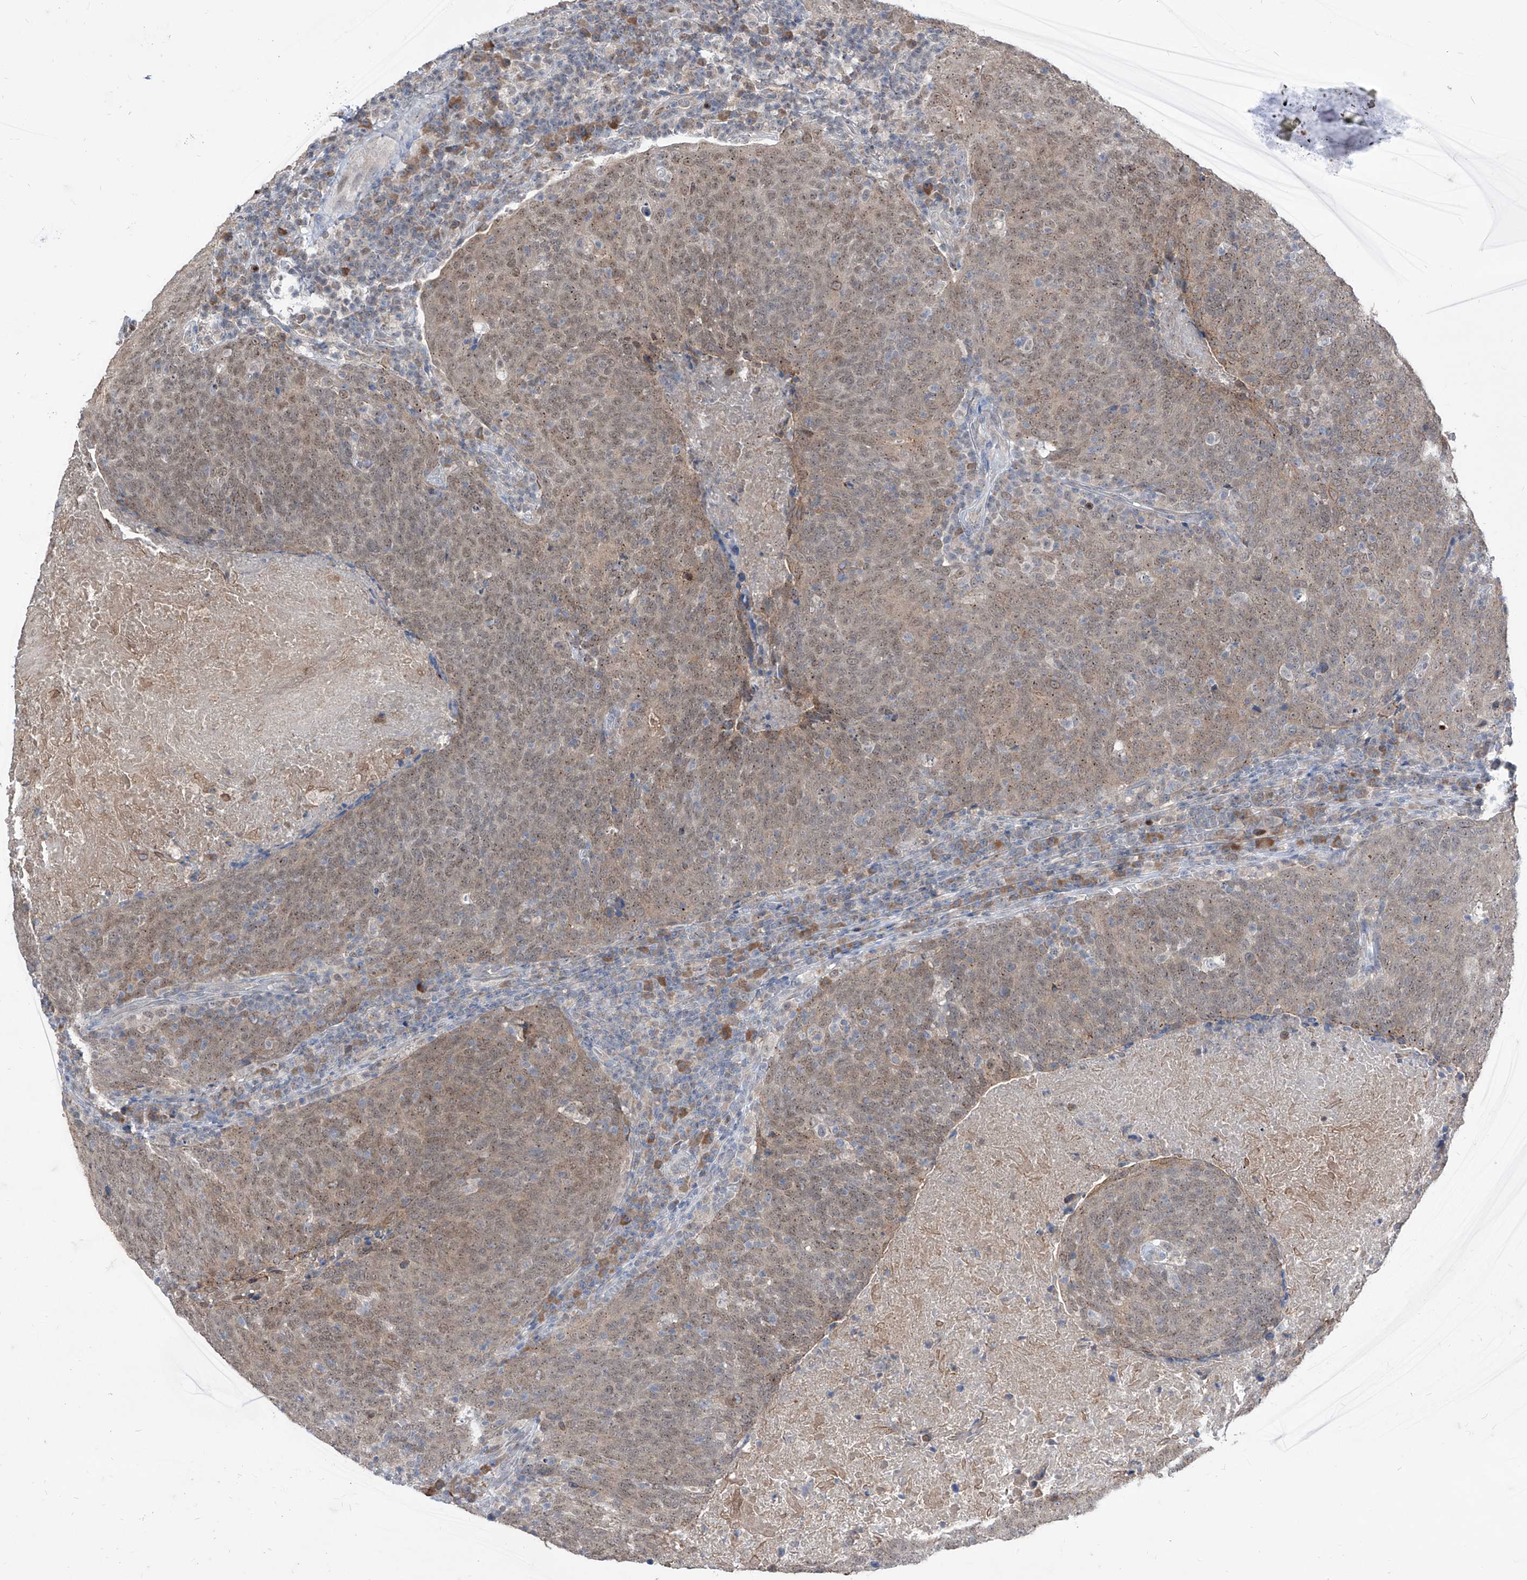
{"staining": {"intensity": "weak", "quantity": ">75%", "location": "cytoplasmic/membranous,nuclear"}, "tissue": "head and neck cancer", "cell_type": "Tumor cells", "image_type": "cancer", "snomed": [{"axis": "morphology", "description": "Squamous cell carcinoma, NOS"}, {"axis": "morphology", "description": "Squamous cell carcinoma, metastatic, NOS"}, {"axis": "topography", "description": "Lymph node"}, {"axis": "topography", "description": "Head-Neck"}], "caption": "IHC staining of head and neck metastatic squamous cell carcinoma, which displays low levels of weak cytoplasmic/membranous and nuclear staining in about >75% of tumor cells indicating weak cytoplasmic/membranous and nuclear protein staining. The staining was performed using DAB (3,3'-diaminobenzidine) (brown) for protein detection and nuclei were counterstained in hematoxylin (blue).", "gene": "BROX", "patient": {"sex": "male", "age": 62}}